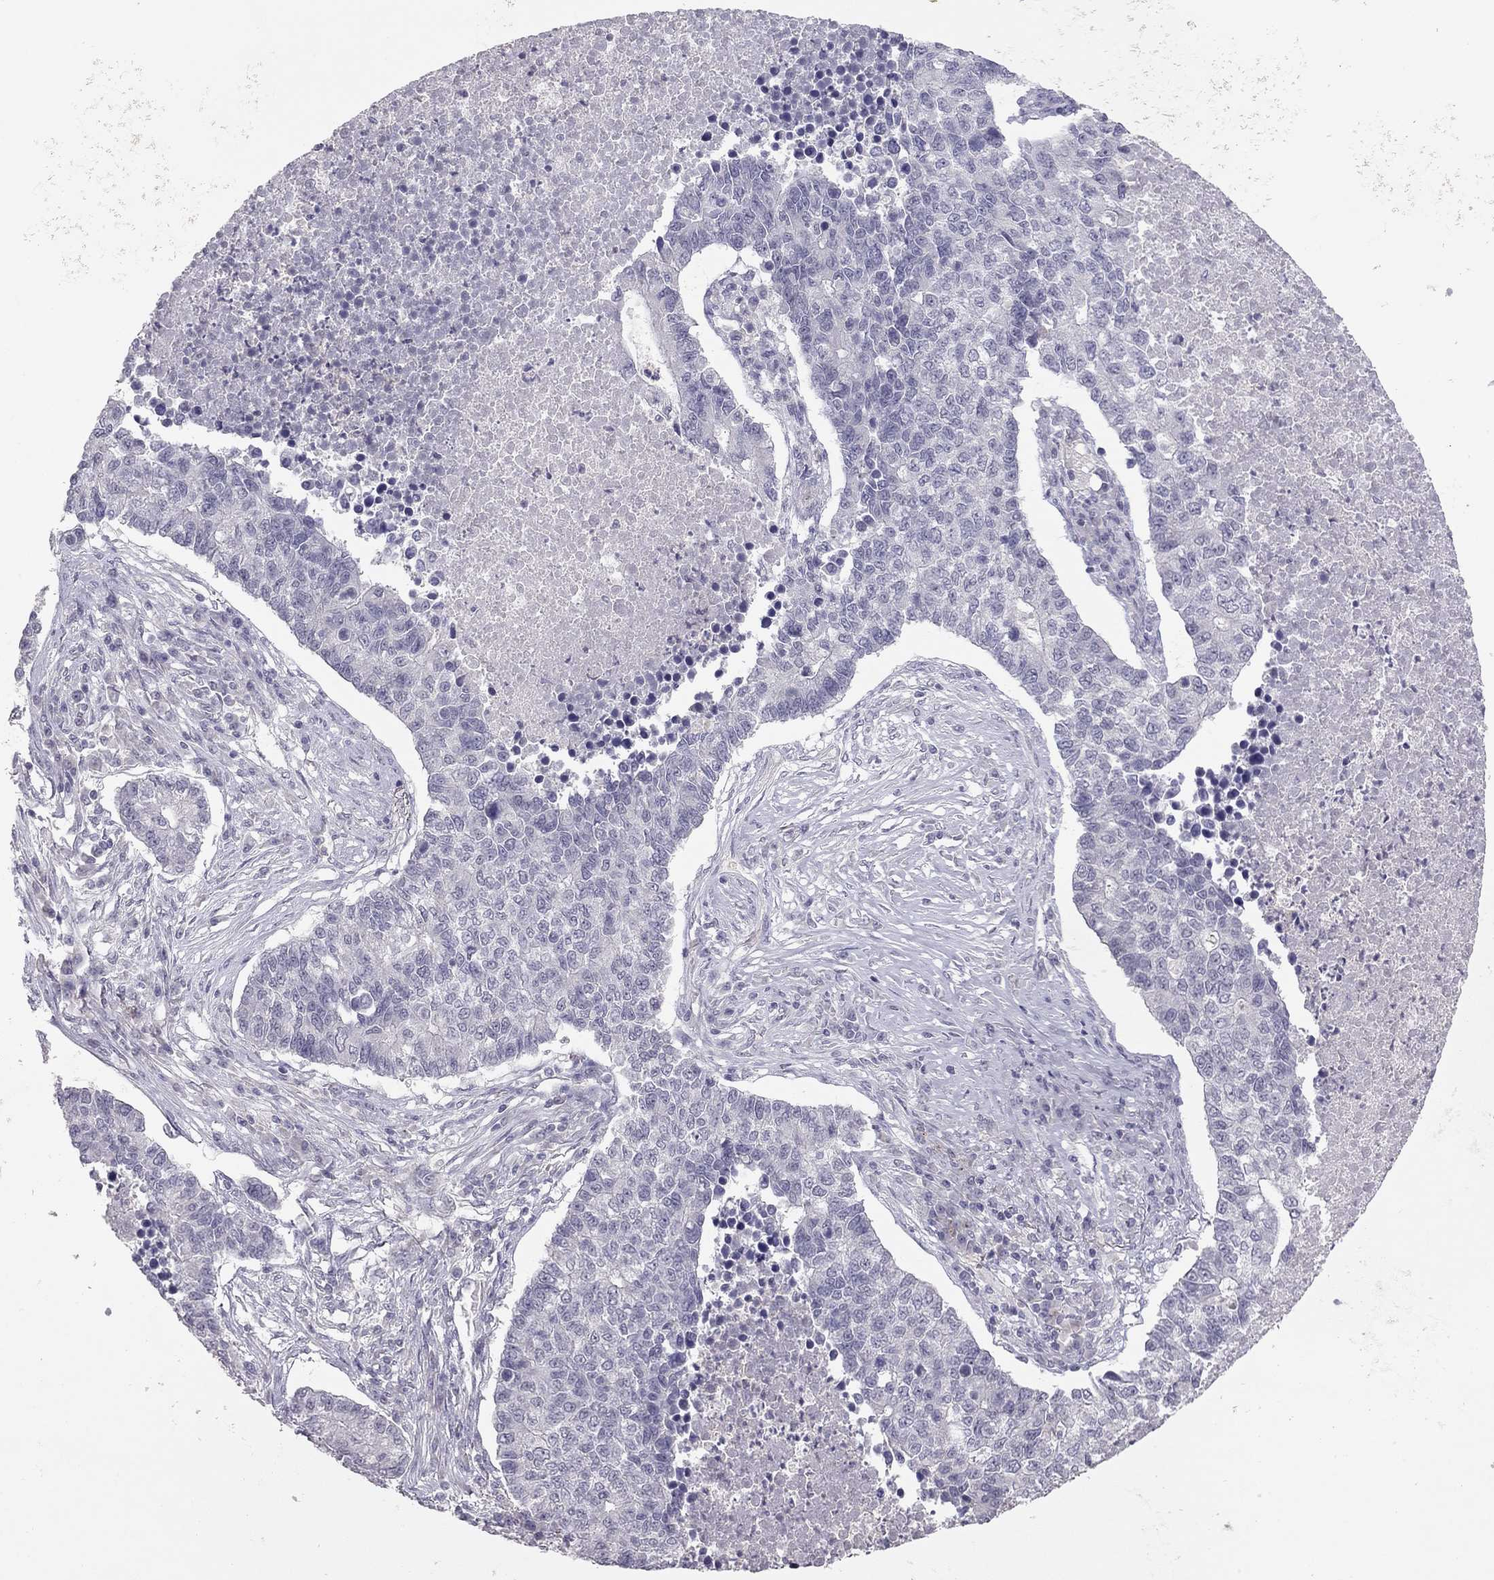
{"staining": {"intensity": "negative", "quantity": "none", "location": "none"}, "tissue": "lung cancer", "cell_type": "Tumor cells", "image_type": "cancer", "snomed": [{"axis": "morphology", "description": "Adenocarcinoma, NOS"}, {"axis": "topography", "description": "Lung"}], "caption": "DAB (3,3'-diaminobenzidine) immunohistochemical staining of adenocarcinoma (lung) exhibits no significant positivity in tumor cells.", "gene": "ADORA2A", "patient": {"sex": "male", "age": 57}}